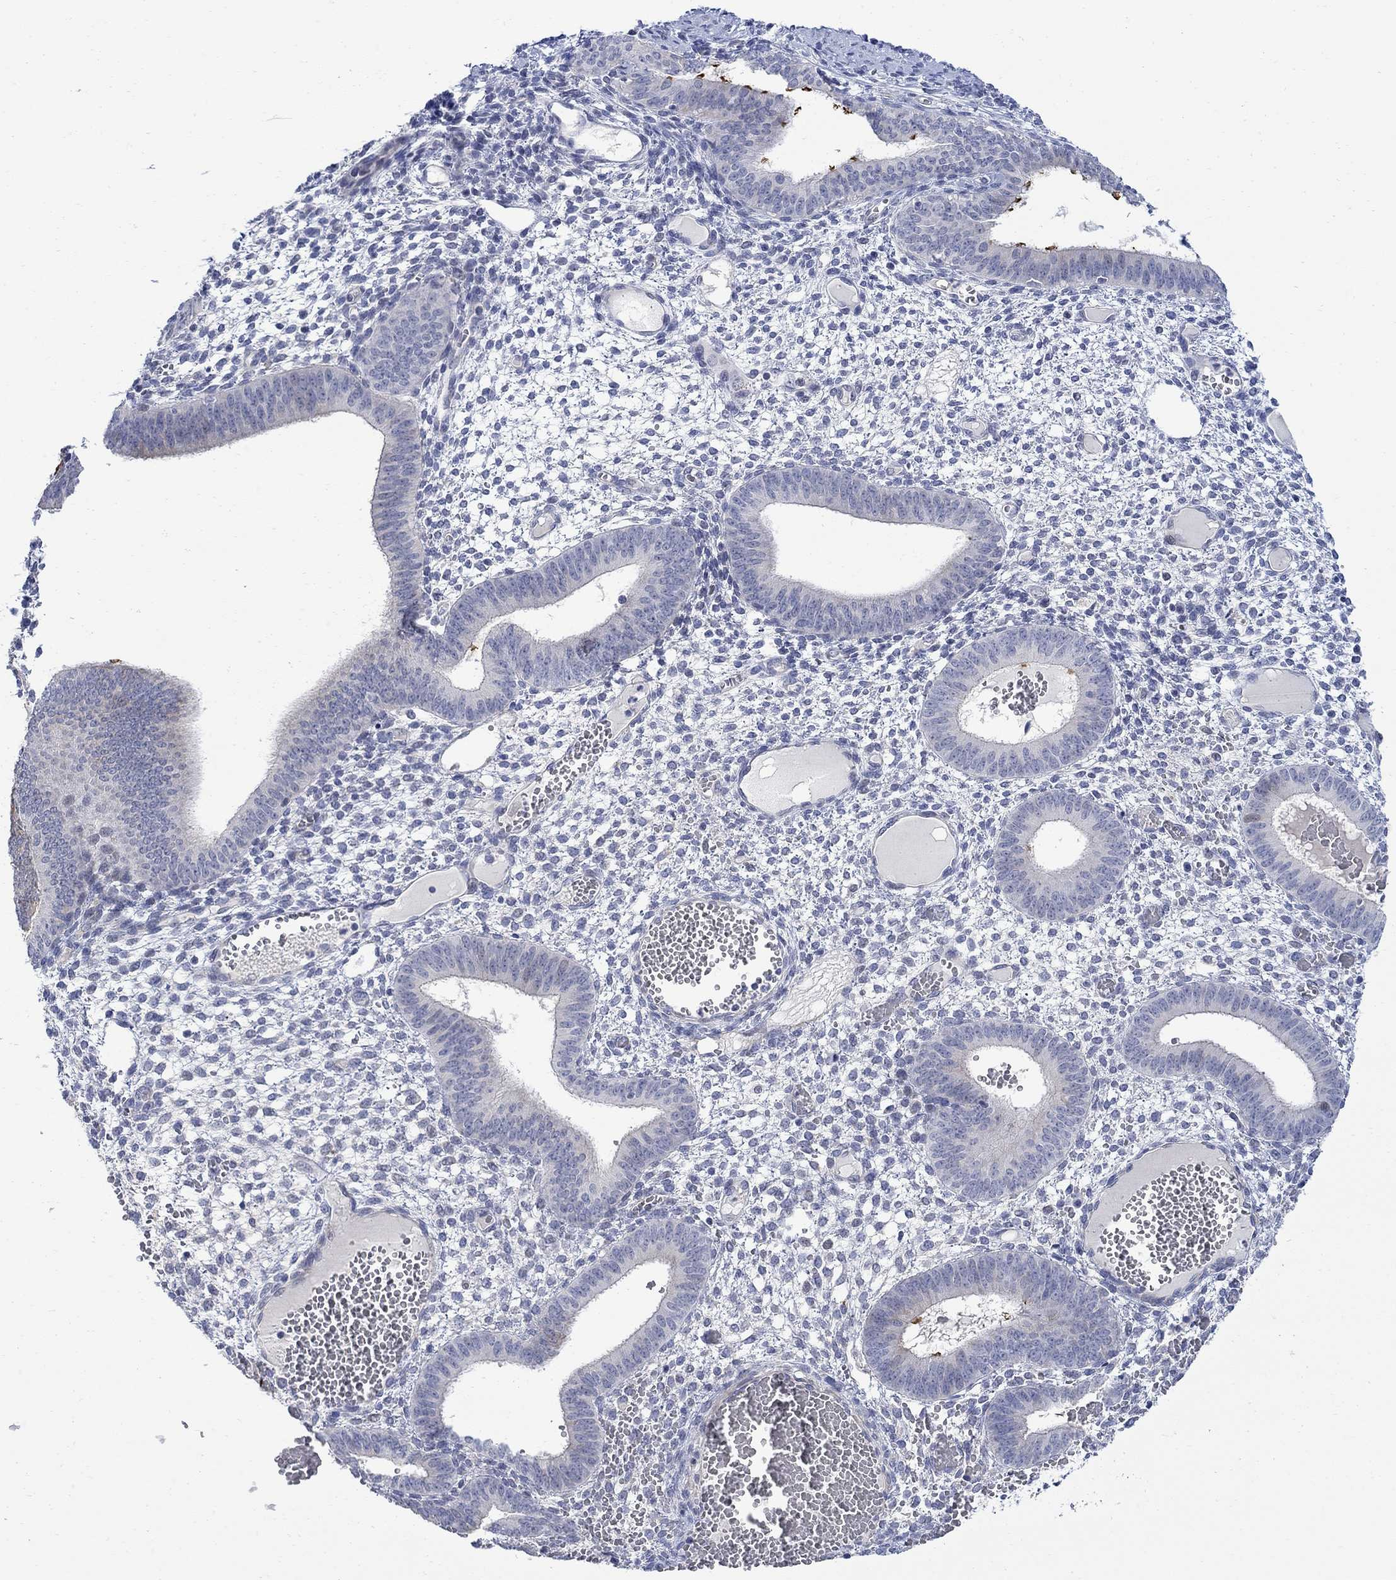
{"staining": {"intensity": "negative", "quantity": "none", "location": "none"}, "tissue": "endometrium", "cell_type": "Cells in endometrial stroma", "image_type": "normal", "snomed": [{"axis": "morphology", "description": "Normal tissue, NOS"}, {"axis": "topography", "description": "Endometrium"}], "caption": "The photomicrograph exhibits no significant staining in cells in endometrial stroma of endometrium.", "gene": "DLK1", "patient": {"sex": "female", "age": 42}}